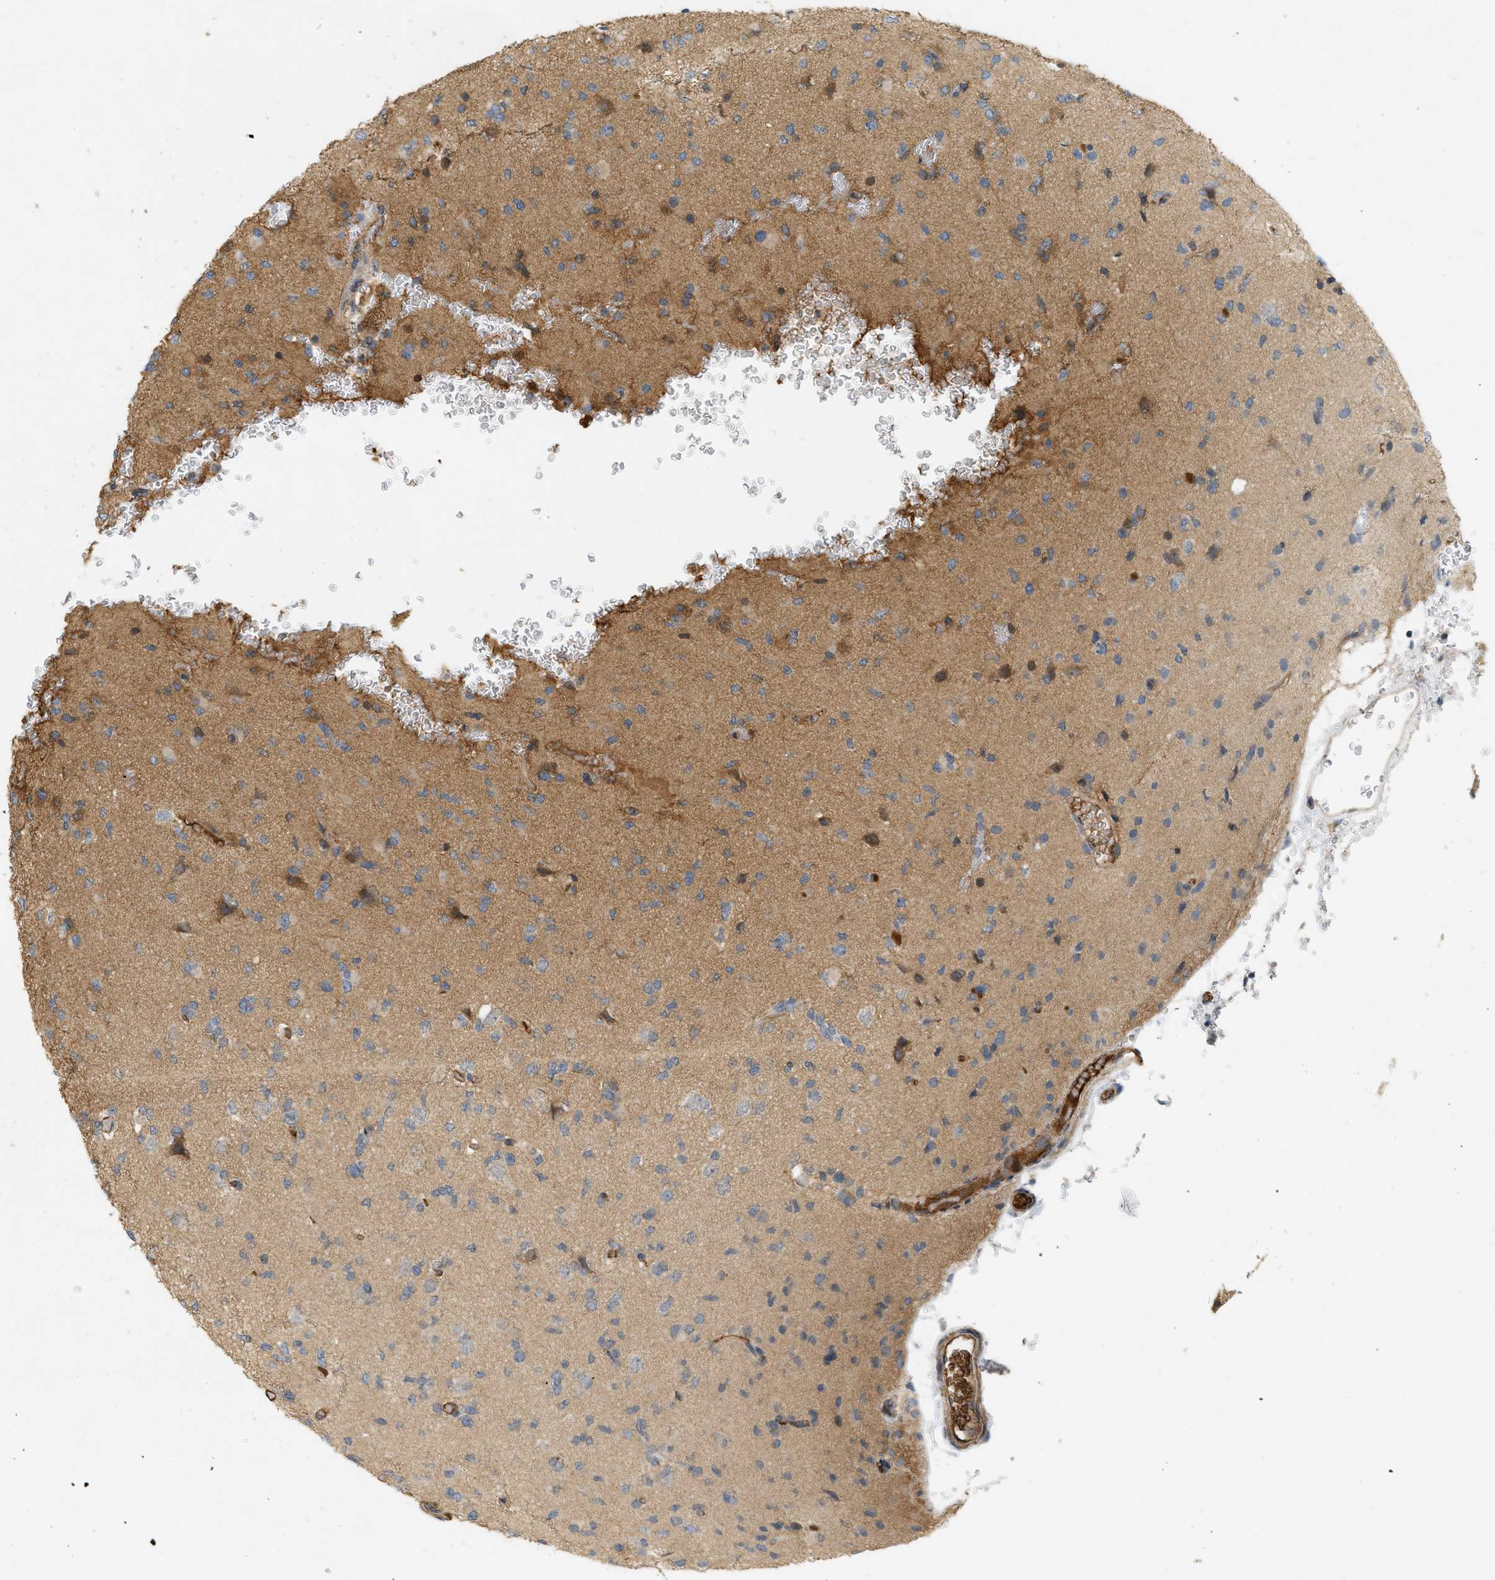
{"staining": {"intensity": "moderate", "quantity": "<25%", "location": "cytoplasmic/membranous"}, "tissue": "glioma", "cell_type": "Tumor cells", "image_type": "cancer", "snomed": [{"axis": "morphology", "description": "Glioma, malignant, Low grade"}, {"axis": "topography", "description": "Brain"}], "caption": "DAB immunohistochemical staining of human malignant low-grade glioma reveals moderate cytoplasmic/membranous protein expression in about <25% of tumor cells.", "gene": "F8", "patient": {"sex": "female", "age": 22}}